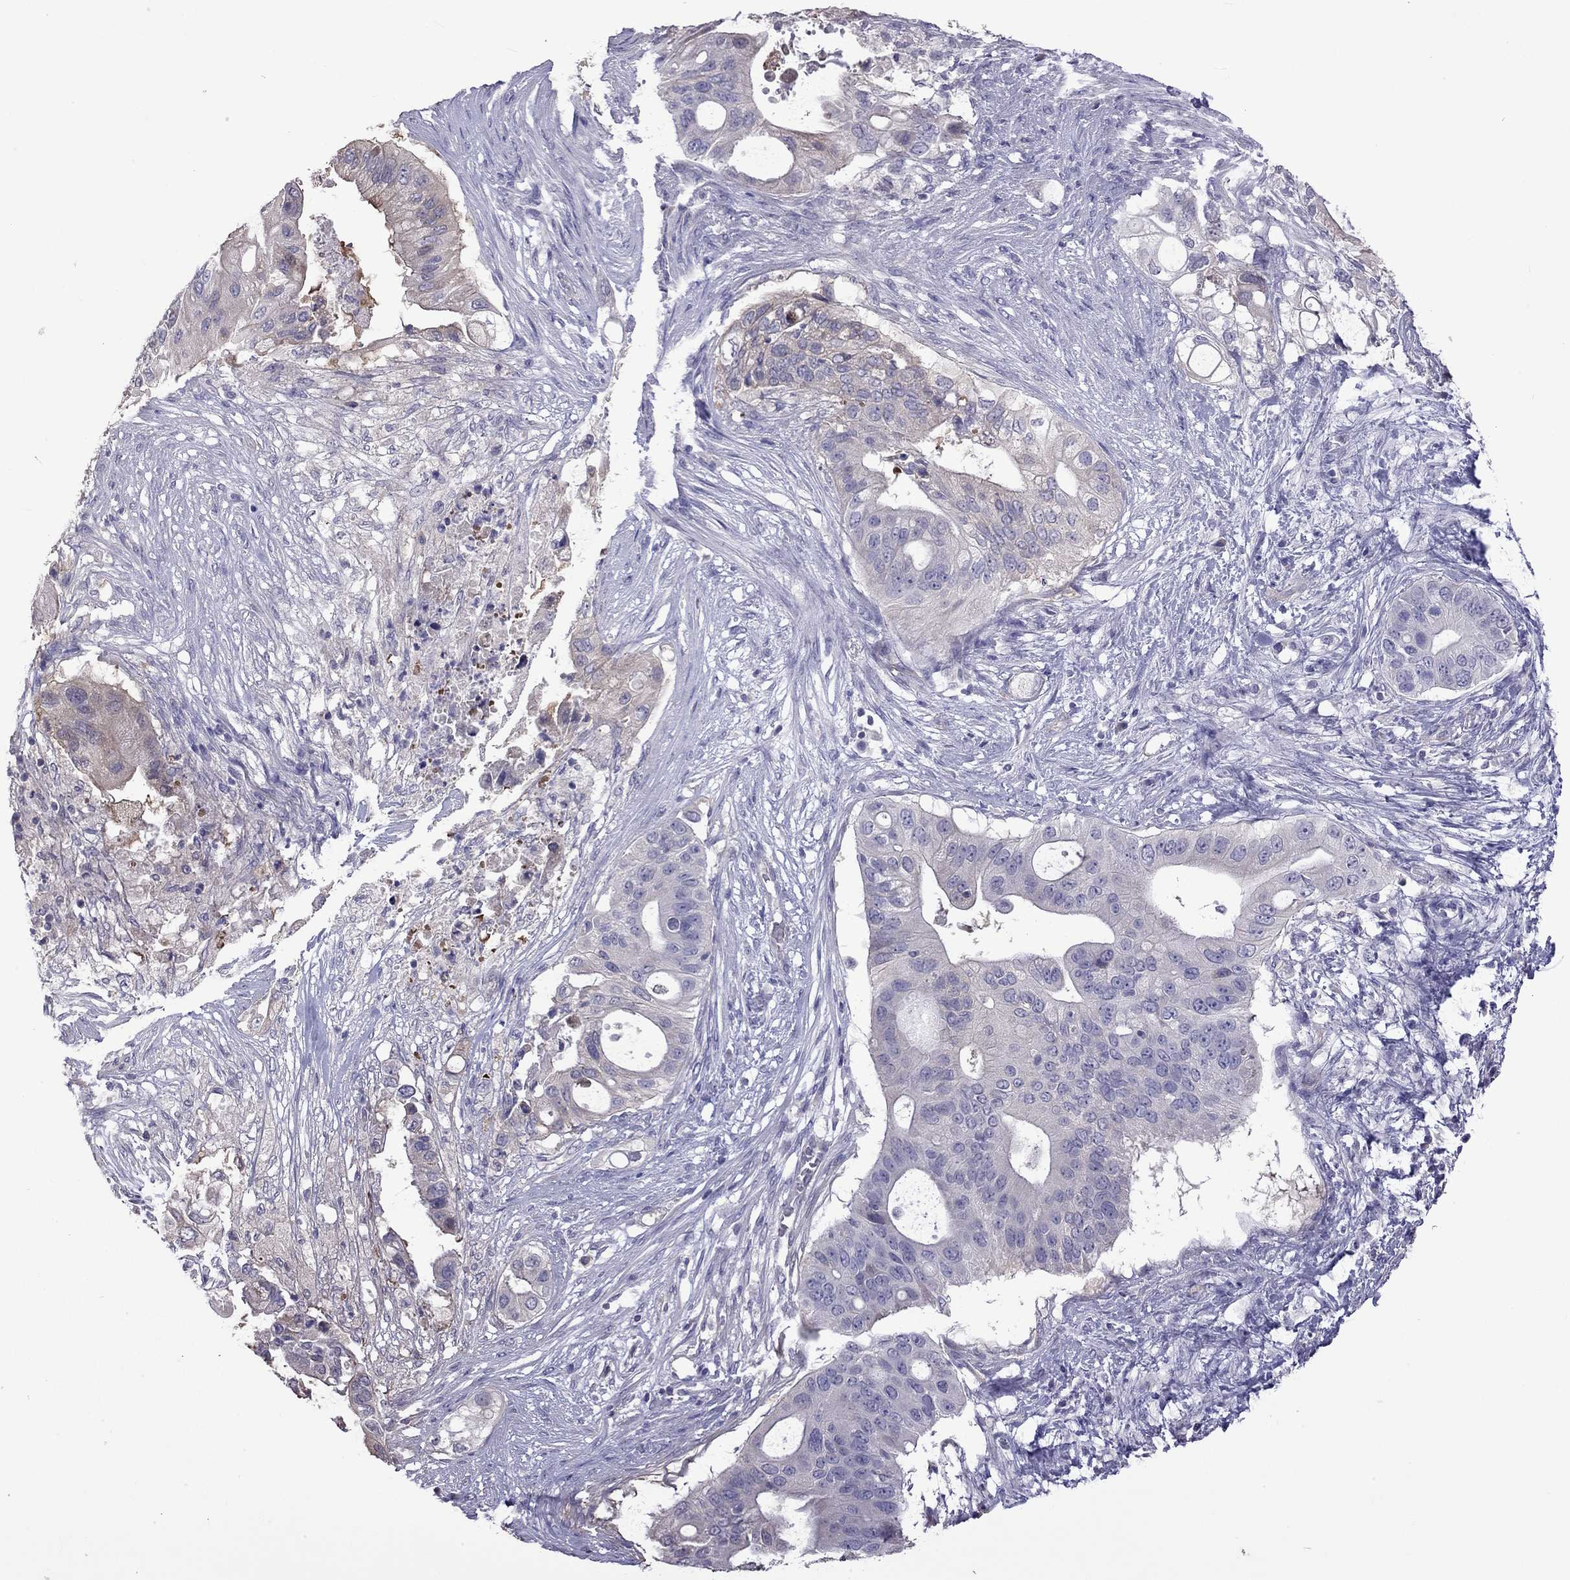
{"staining": {"intensity": "weak", "quantity": "<25%", "location": "cytoplasmic/membranous"}, "tissue": "pancreatic cancer", "cell_type": "Tumor cells", "image_type": "cancer", "snomed": [{"axis": "morphology", "description": "Adenocarcinoma, NOS"}, {"axis": "topography", "description": "Pancreas"}], "caption": "Pancreatic cancer (adenocarcinoma) was stained to show a protein in brown. There is no significant expression in tumor cells.", "gene": "FEZ1", "patient": {"sex": "female", "age": 72}}